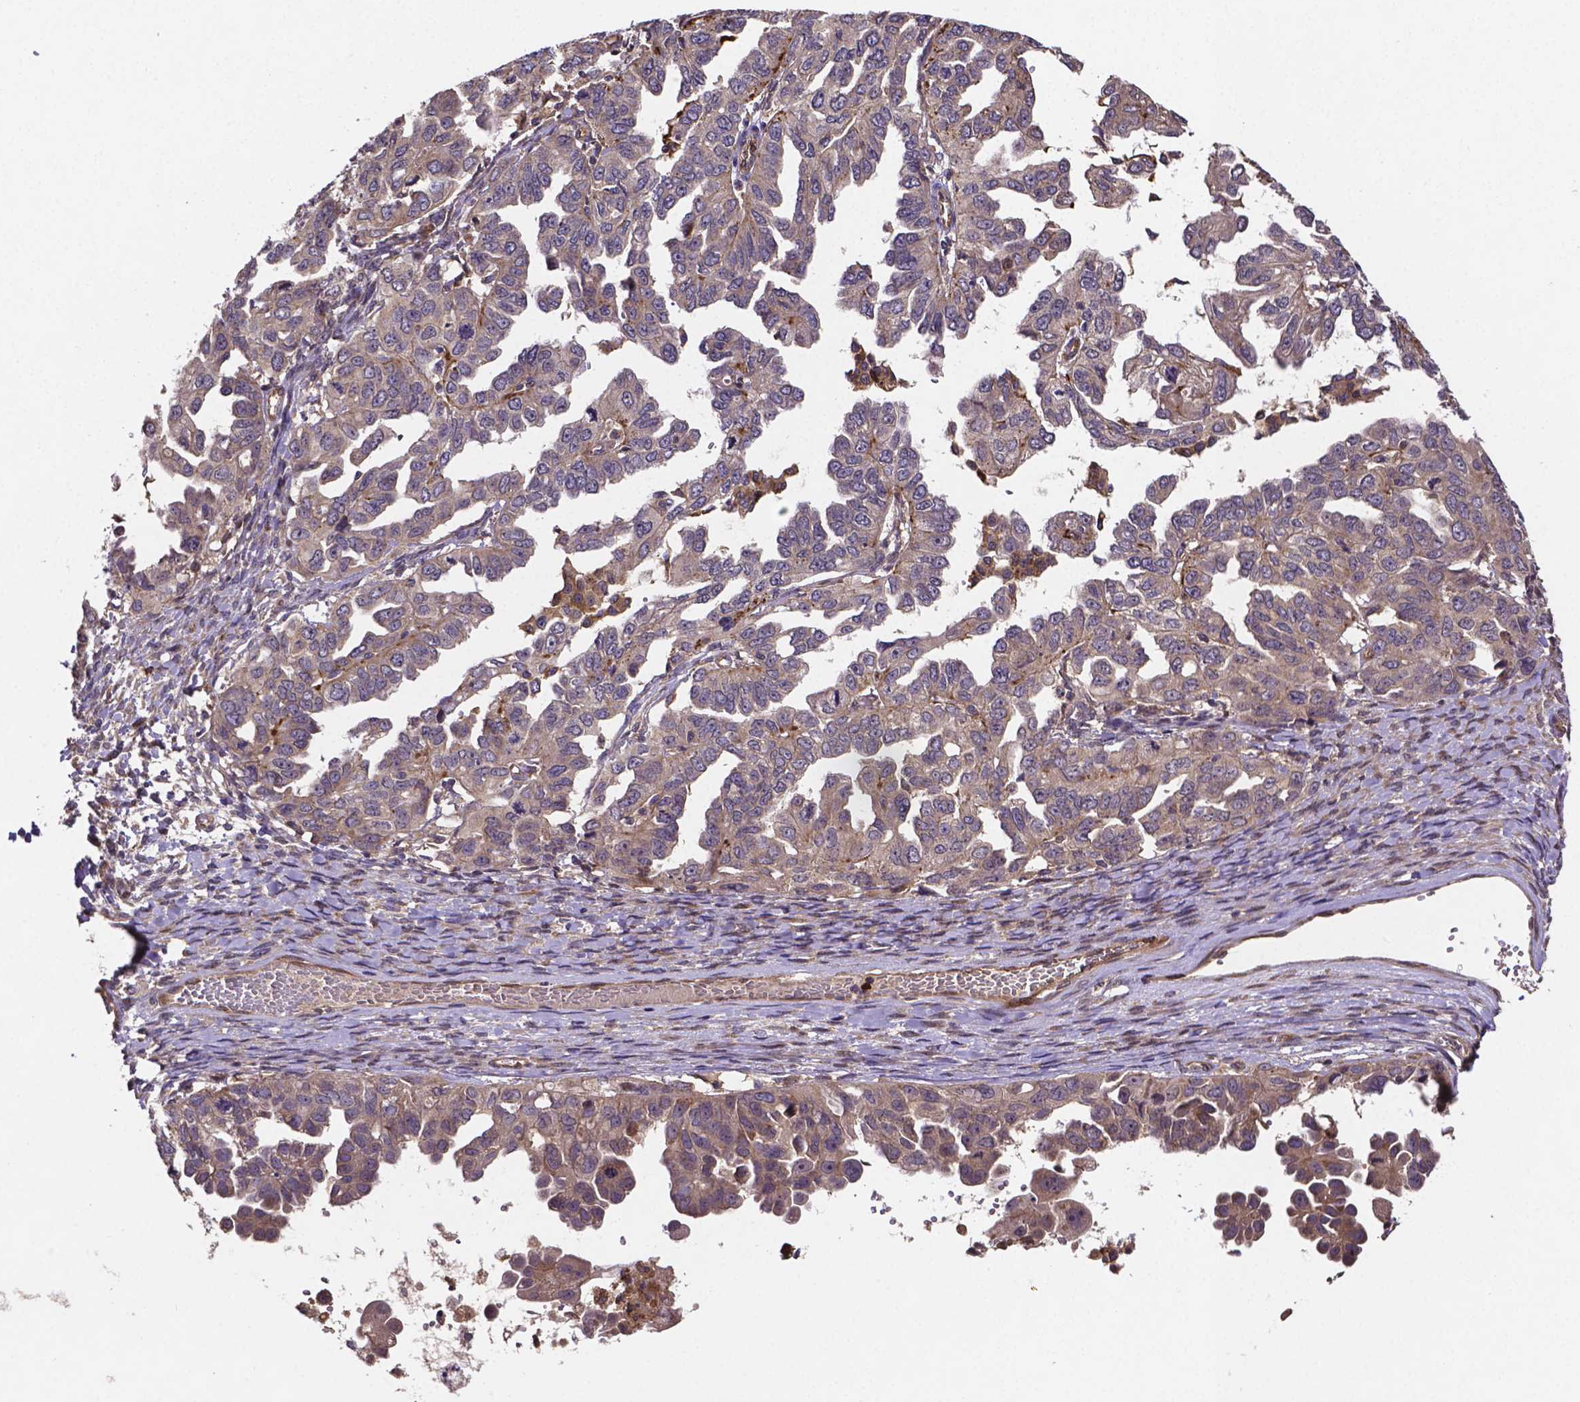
{"staining": {"intensity": "weak", "quantity": "<25%", "location": "cytoplasmic/membranous"}, "tissue": "ovarian cancer", "cell_type": "Tumor cells", "image_type": "cancer", "snomed": [{"axis": "morphology", "description": "Cystadenocarcinoma, serous, NOS"}, {"axis": "topography", "description": "Ovary"}], "caption": "DAB (3,3'-diaminobenzidine) immunohistochemical staining of human ovarian cancer shows no significant positivity in tumor cells. The staining was performed using DAB to visualize the protein expression in brown, while the nuclei were stained in blue with hematoxylin (Magnification: 20x).", "gene": "RNF123", "patient": {"sex": "female", "age": 53}}